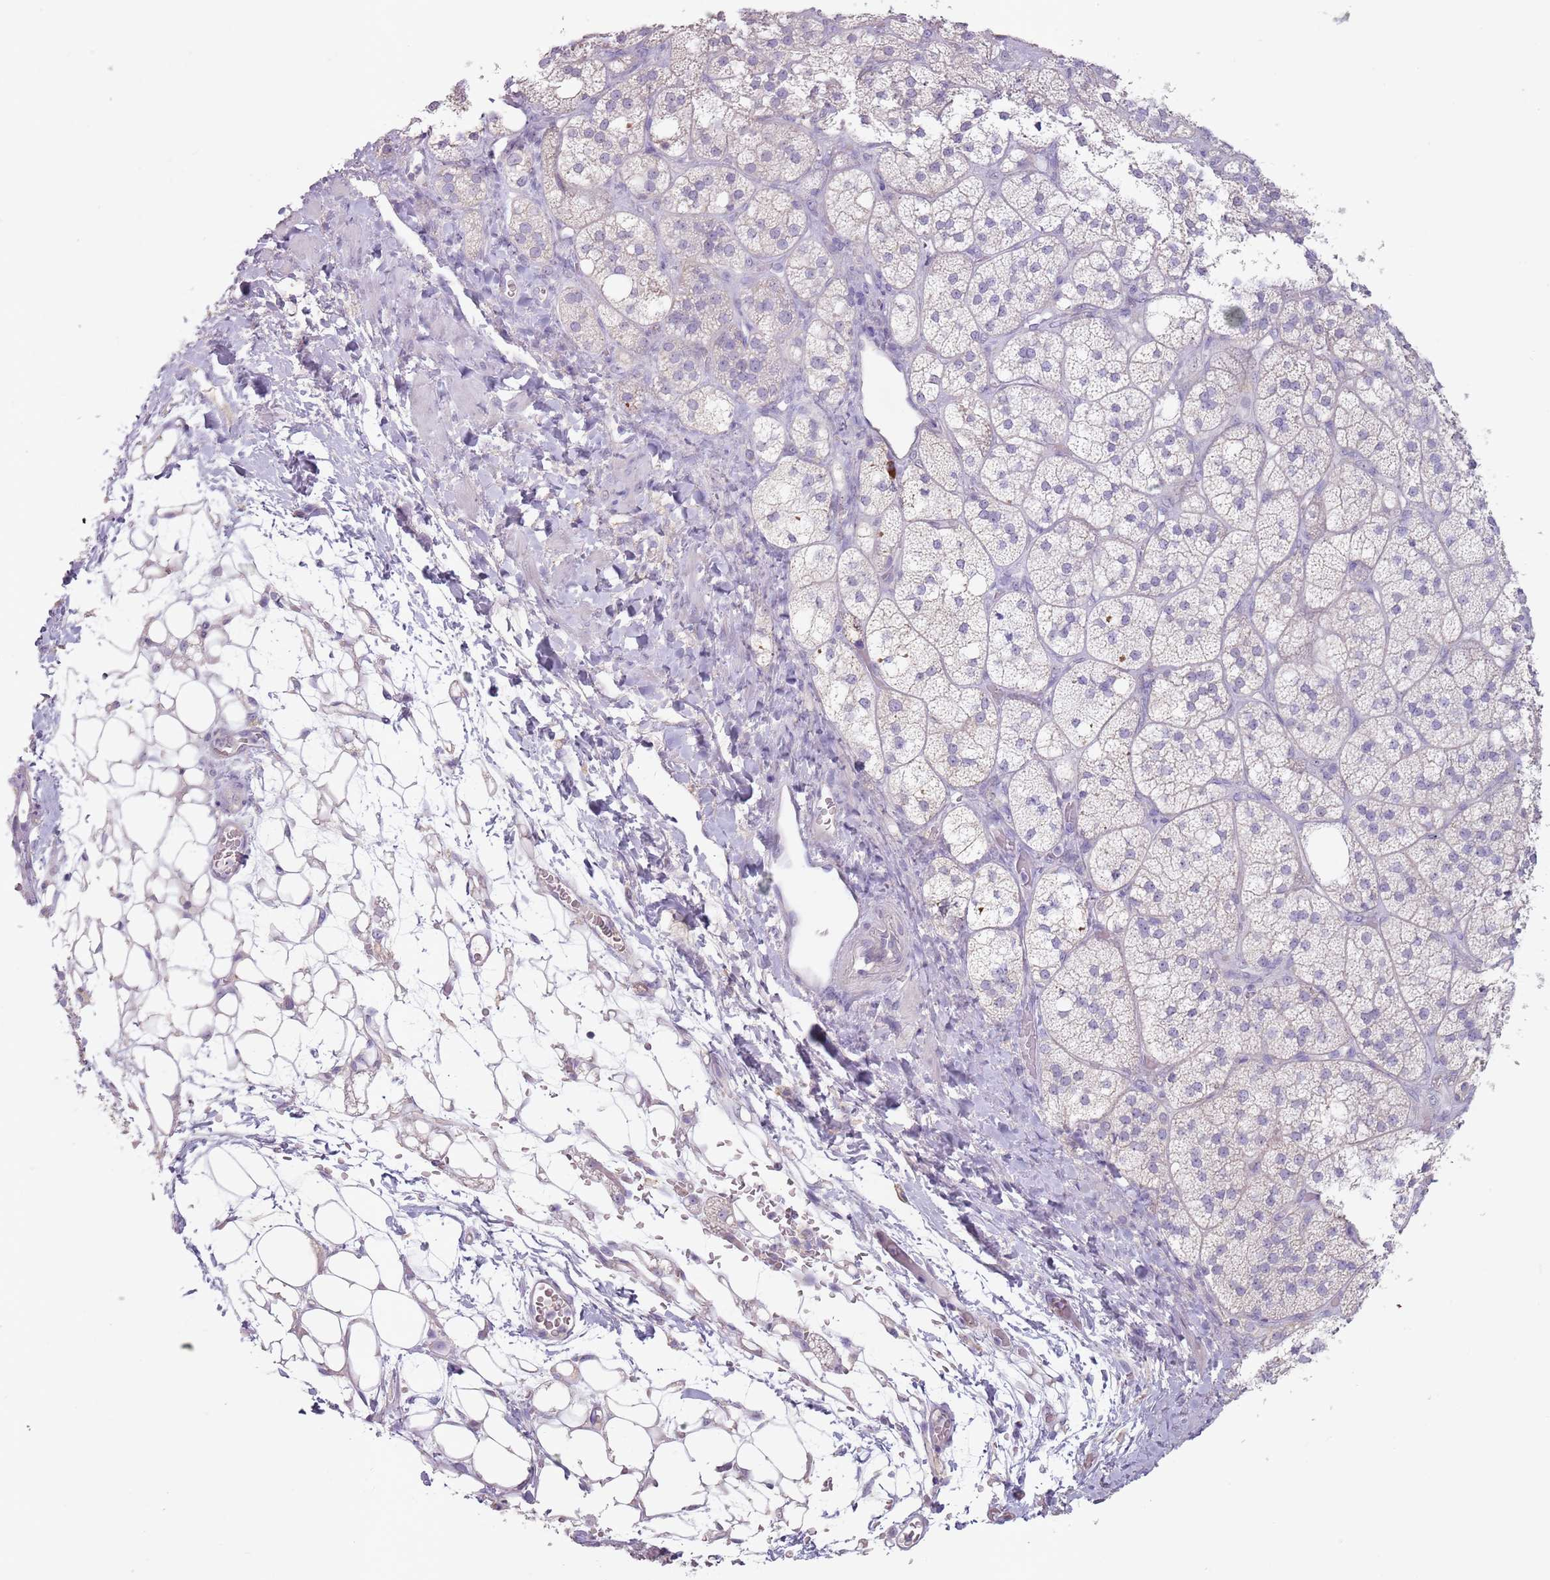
{"staining": {"intensity": "negative", "quantity": "none", "location": "none"}, "tissue": "adrenal gland", "cell_type": "Glandular cells", "image_type": "normal", "snomed": [{"axis": "morphology", "description": "Normal tissue, NOS"}, {"axis": "topography", "description": "Adrenal gland"}], "caption": "Adrenal gland stained for a protein using immunohistochemistry demonstrates no positivity glandular cells.", "gene": "STYK1", "patient": {"sex": "male", "age": 61}}